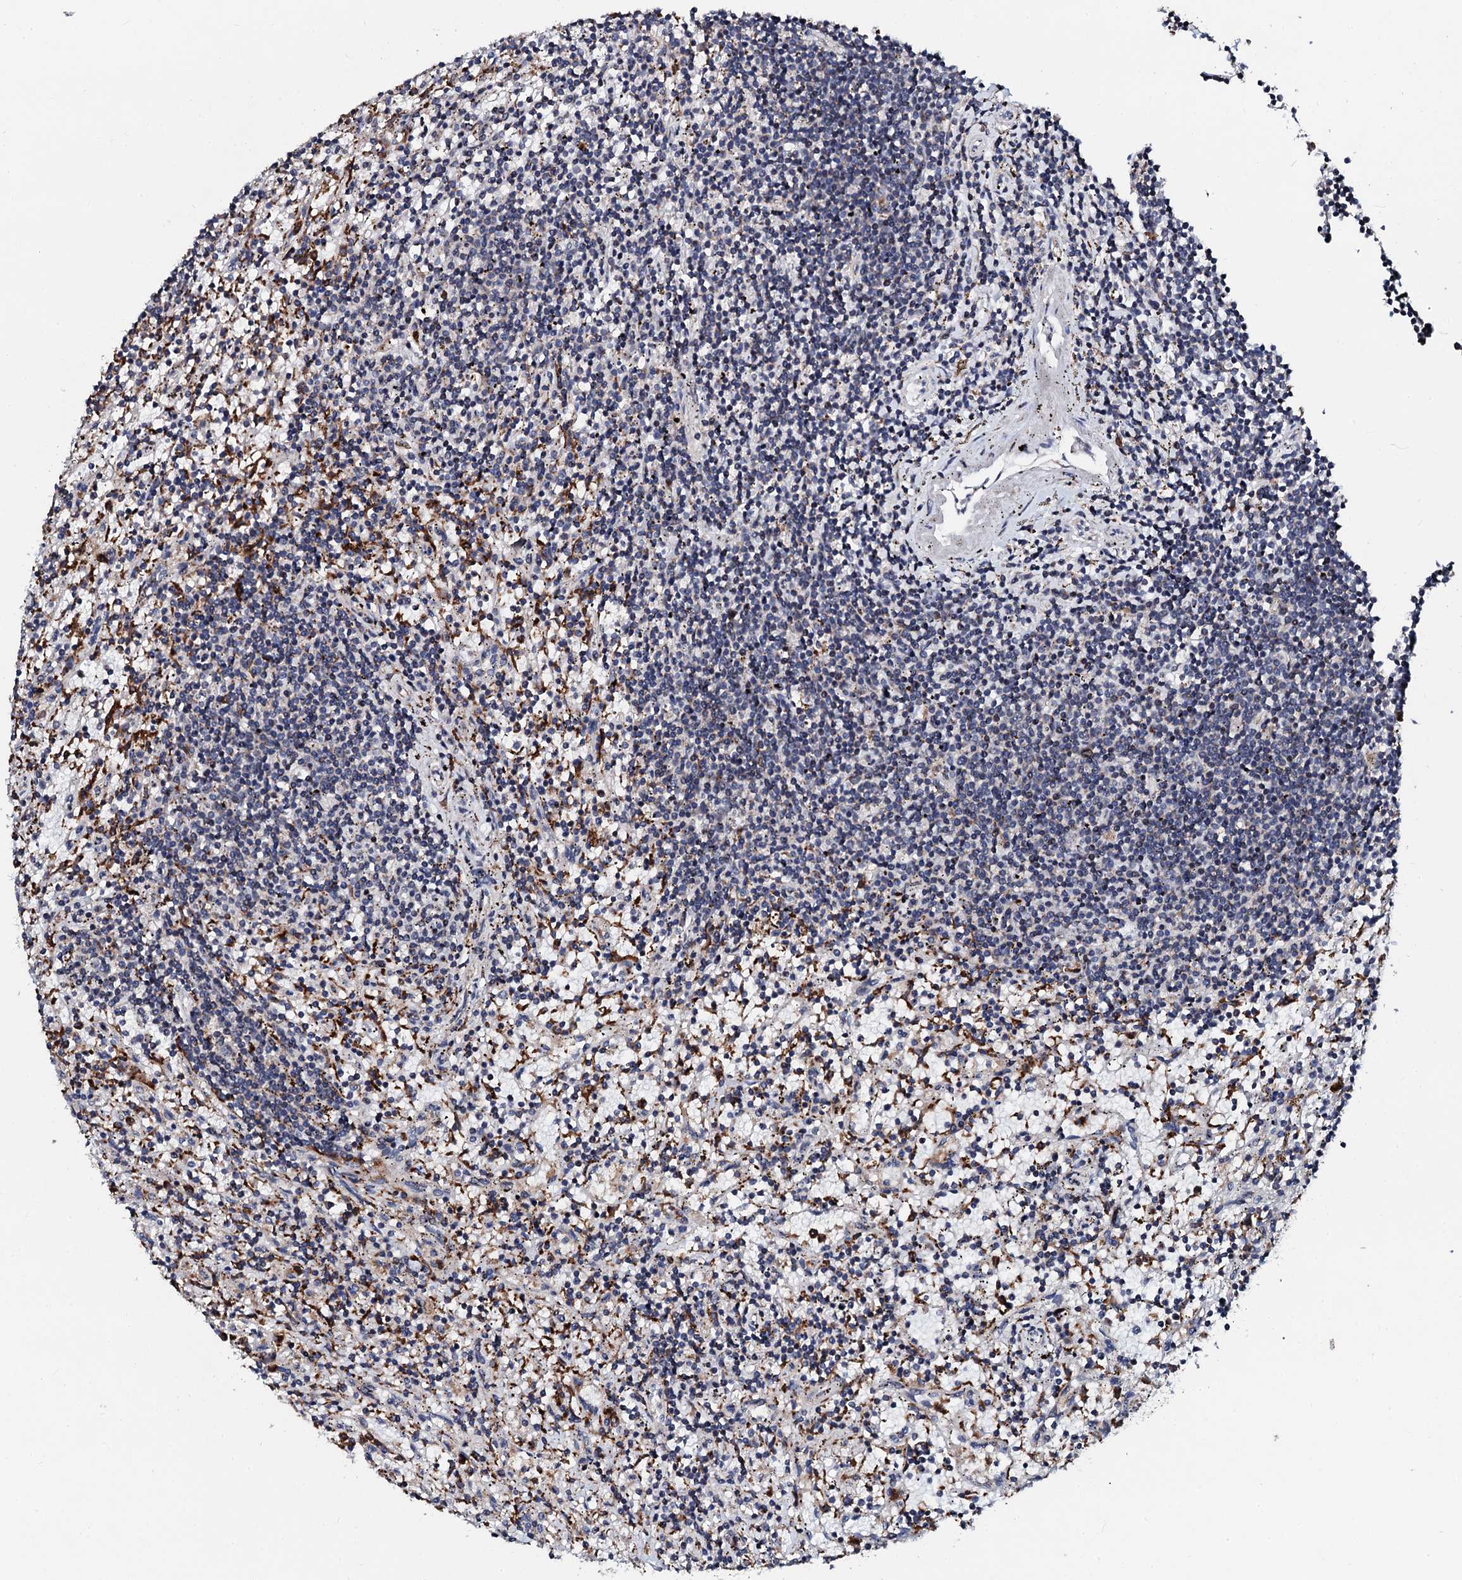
{"staining": {"intensity": "negative", "quantity": "none", "location": "none"}, "tissue": "lymphoma", "cell_type": "Tumor cells", "image_type": "cancer", "snomed": [{"axis": "morphology", "description": "Malignant lymphoma, non-Hodgkin's type, Low grade"}, {"axis": "topography", "description": "Spleen"}], "caption": "Tumor cells are negative for protein expression in human lymphoma. (Brightfield microscopy of DAB (3,3'-diaminobenzidine) IHC at high magnification).", "gene": "TCIRG1", "patient": {"sex": "male", "age": 76}}